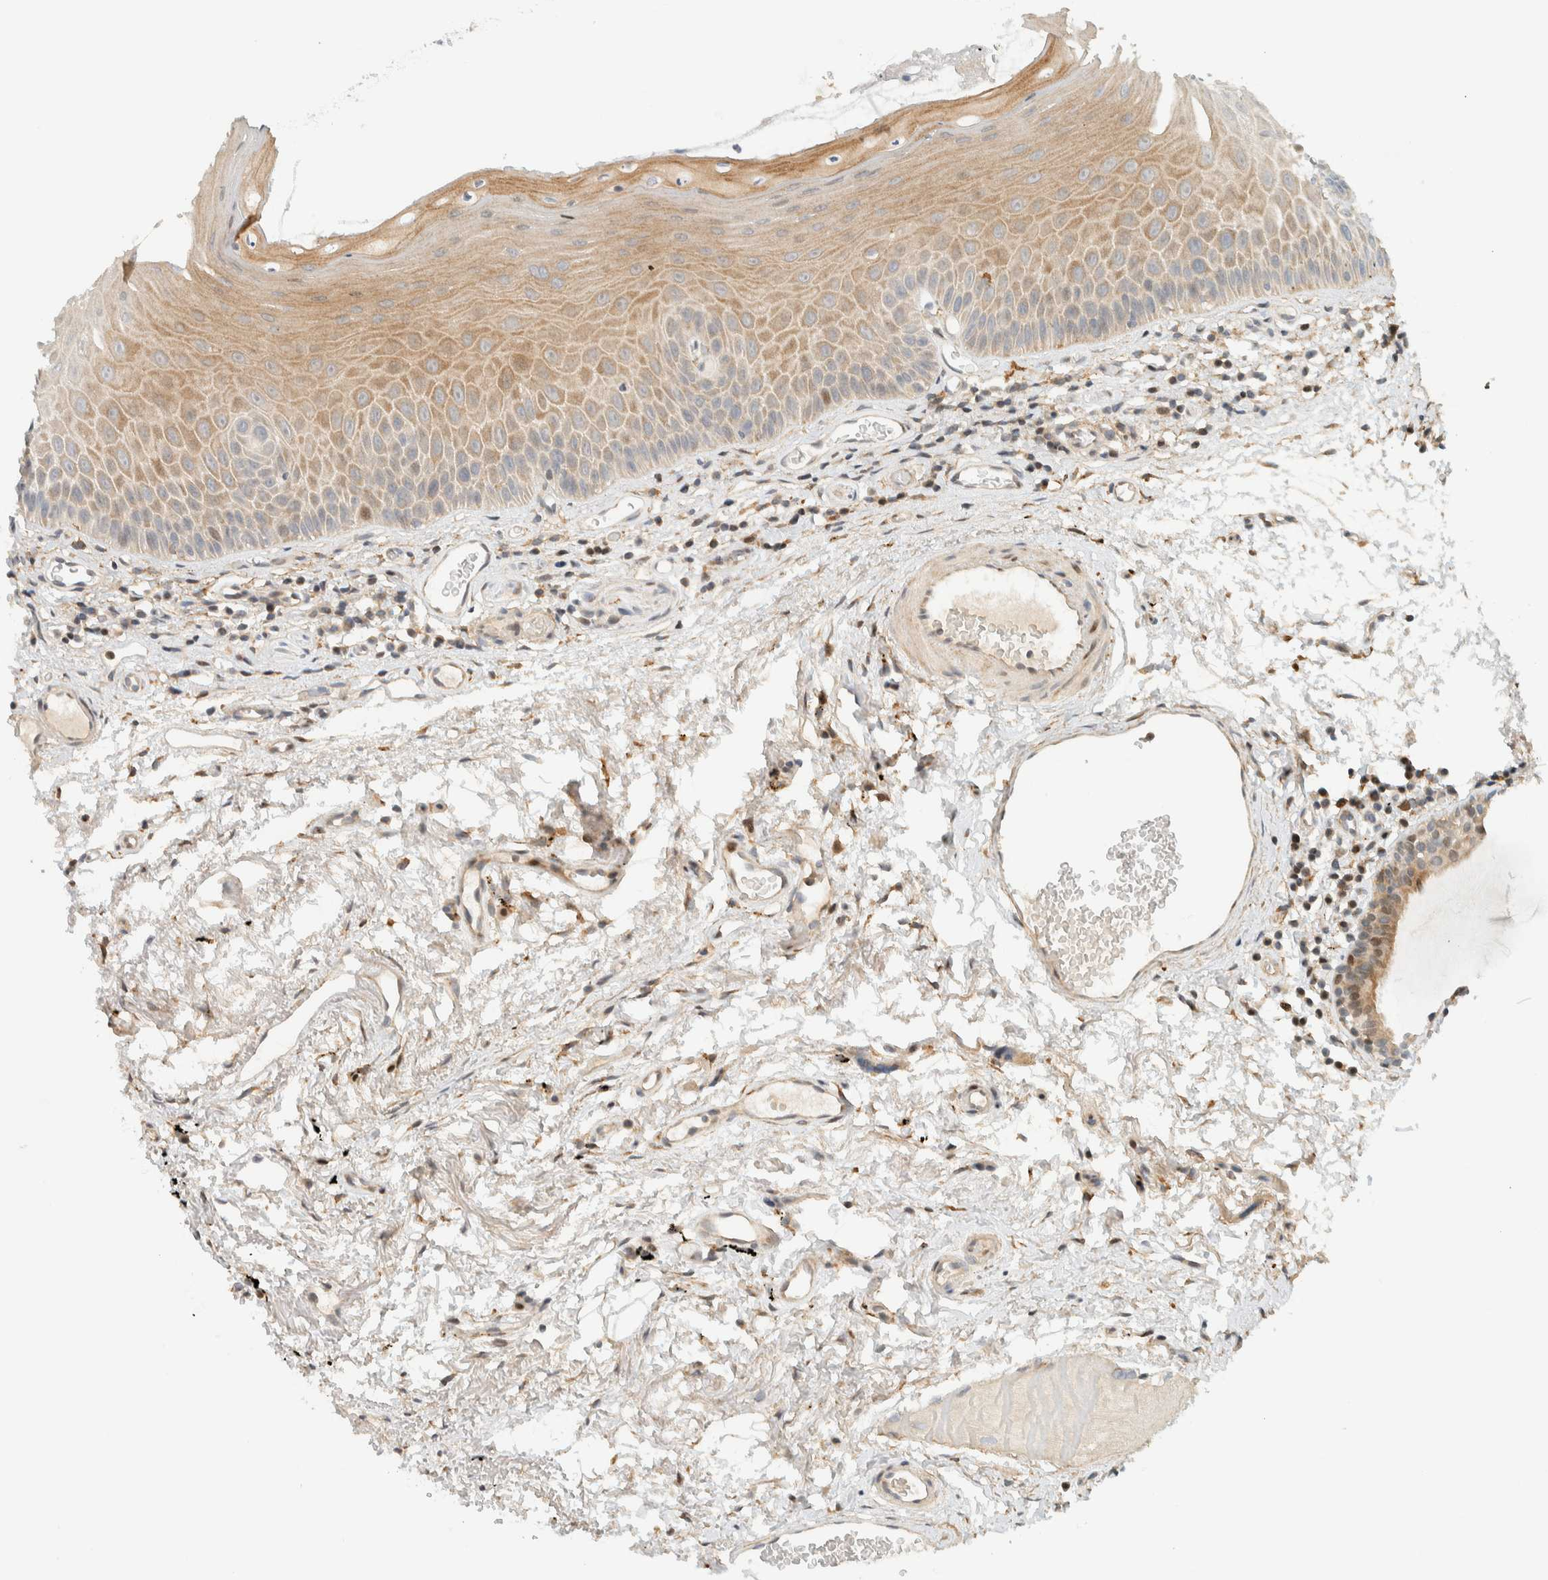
{"staining": {"intensity": "moderate", "quantity": "25%-75%", "location": "cytoplasmic/membranous"}, "tissue": "oral mucosa", "cell_type": "Squamous epithelial cells", "image_type": "normal", "snomed": [{"axis": "morphology", "description": "Normal tissue, NOS"}, {"axis": "topography", "description": "Skeletal muscle"}, {"axis": "topography", "description": "Oral tissue"}, {"axis": "topography", "description": "Peripheral nerve tissue"}], "caption": "Moderate cytoplasmic/membranous positivity is identified in about 25%-75% of squamous epithelial cells in benign oral mucosa. The staining is performed using DAB brown chromogen to label protein expression. The nuclei are counter-stained blue using hematoxylin.", "gene": "CCDC171", "patient": {"sex": "female", "age": 84}}